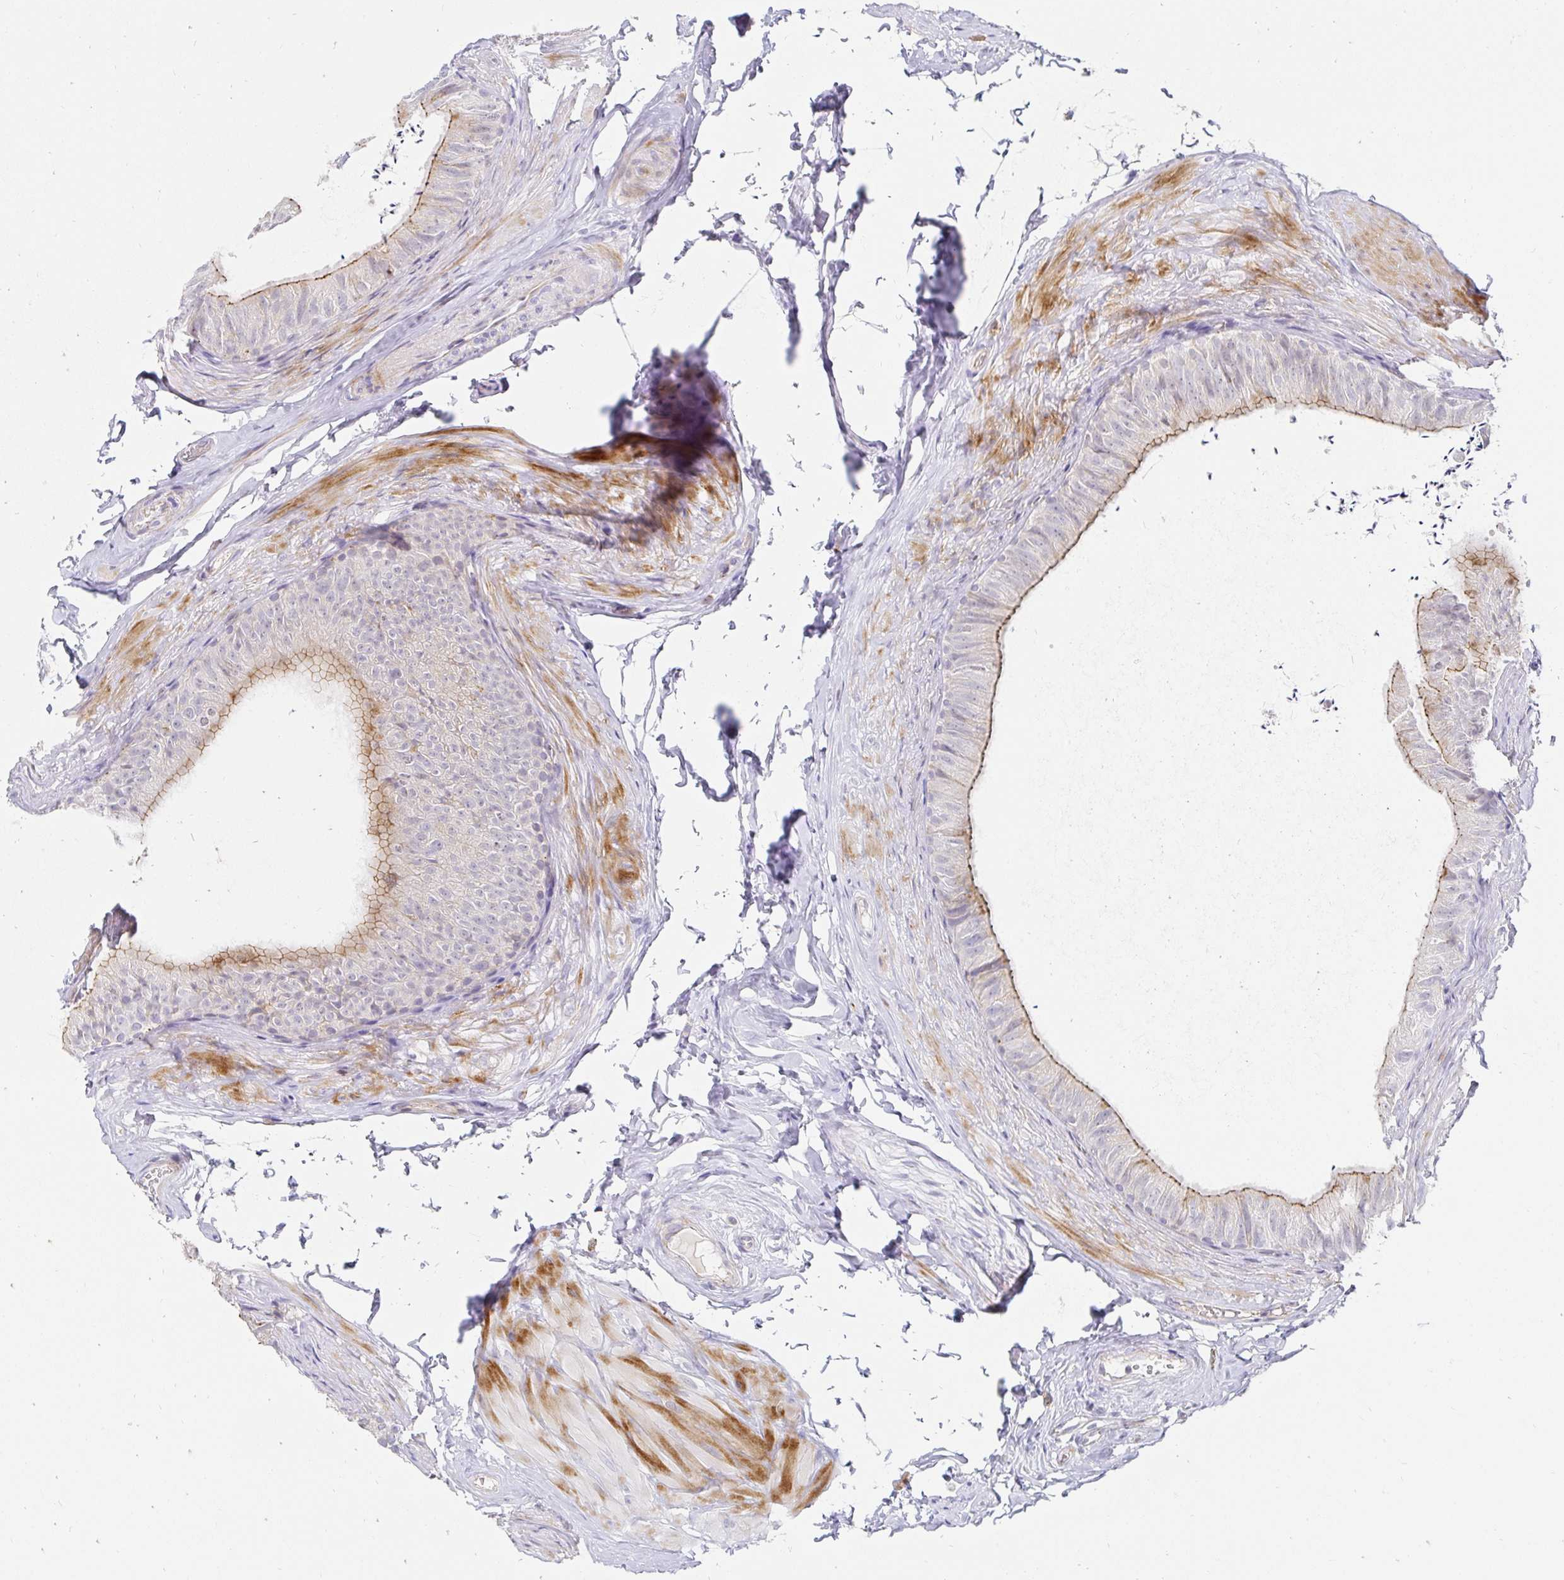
{"staining": {"intensity": "moderate", "quantity": "<25%", "location": "cytoplasmic/membranous"}, "tissue": "epididymis", "cell_type": "Glandular cells", "image_type": "normal", "snomed": [{"axis": "morphology", "description": "Normal tissue, NOS"}, {"axis": "topography", "description": "Epididymis, spermatic cord, NOS"}, {"axis": "topography", "description": "Epididymis"}, {"axis": "topography", "description": "Peripheral nerve tissue"}], "caption": "High-magnification brightfield microscopy of normal epididymis stained with DAB (brown) and counterstained with hematoxylin (blue). glandular cells exhibit moderate cytoplasmic/membranous expression is identified in approximately<25% of cells. (Stains: DAB in brown, nuclei in blue, Microscopy: brightfield microscopy at high magnification).", "gene": "PDX1", "patient": {"sex": "male", "age": 29}}